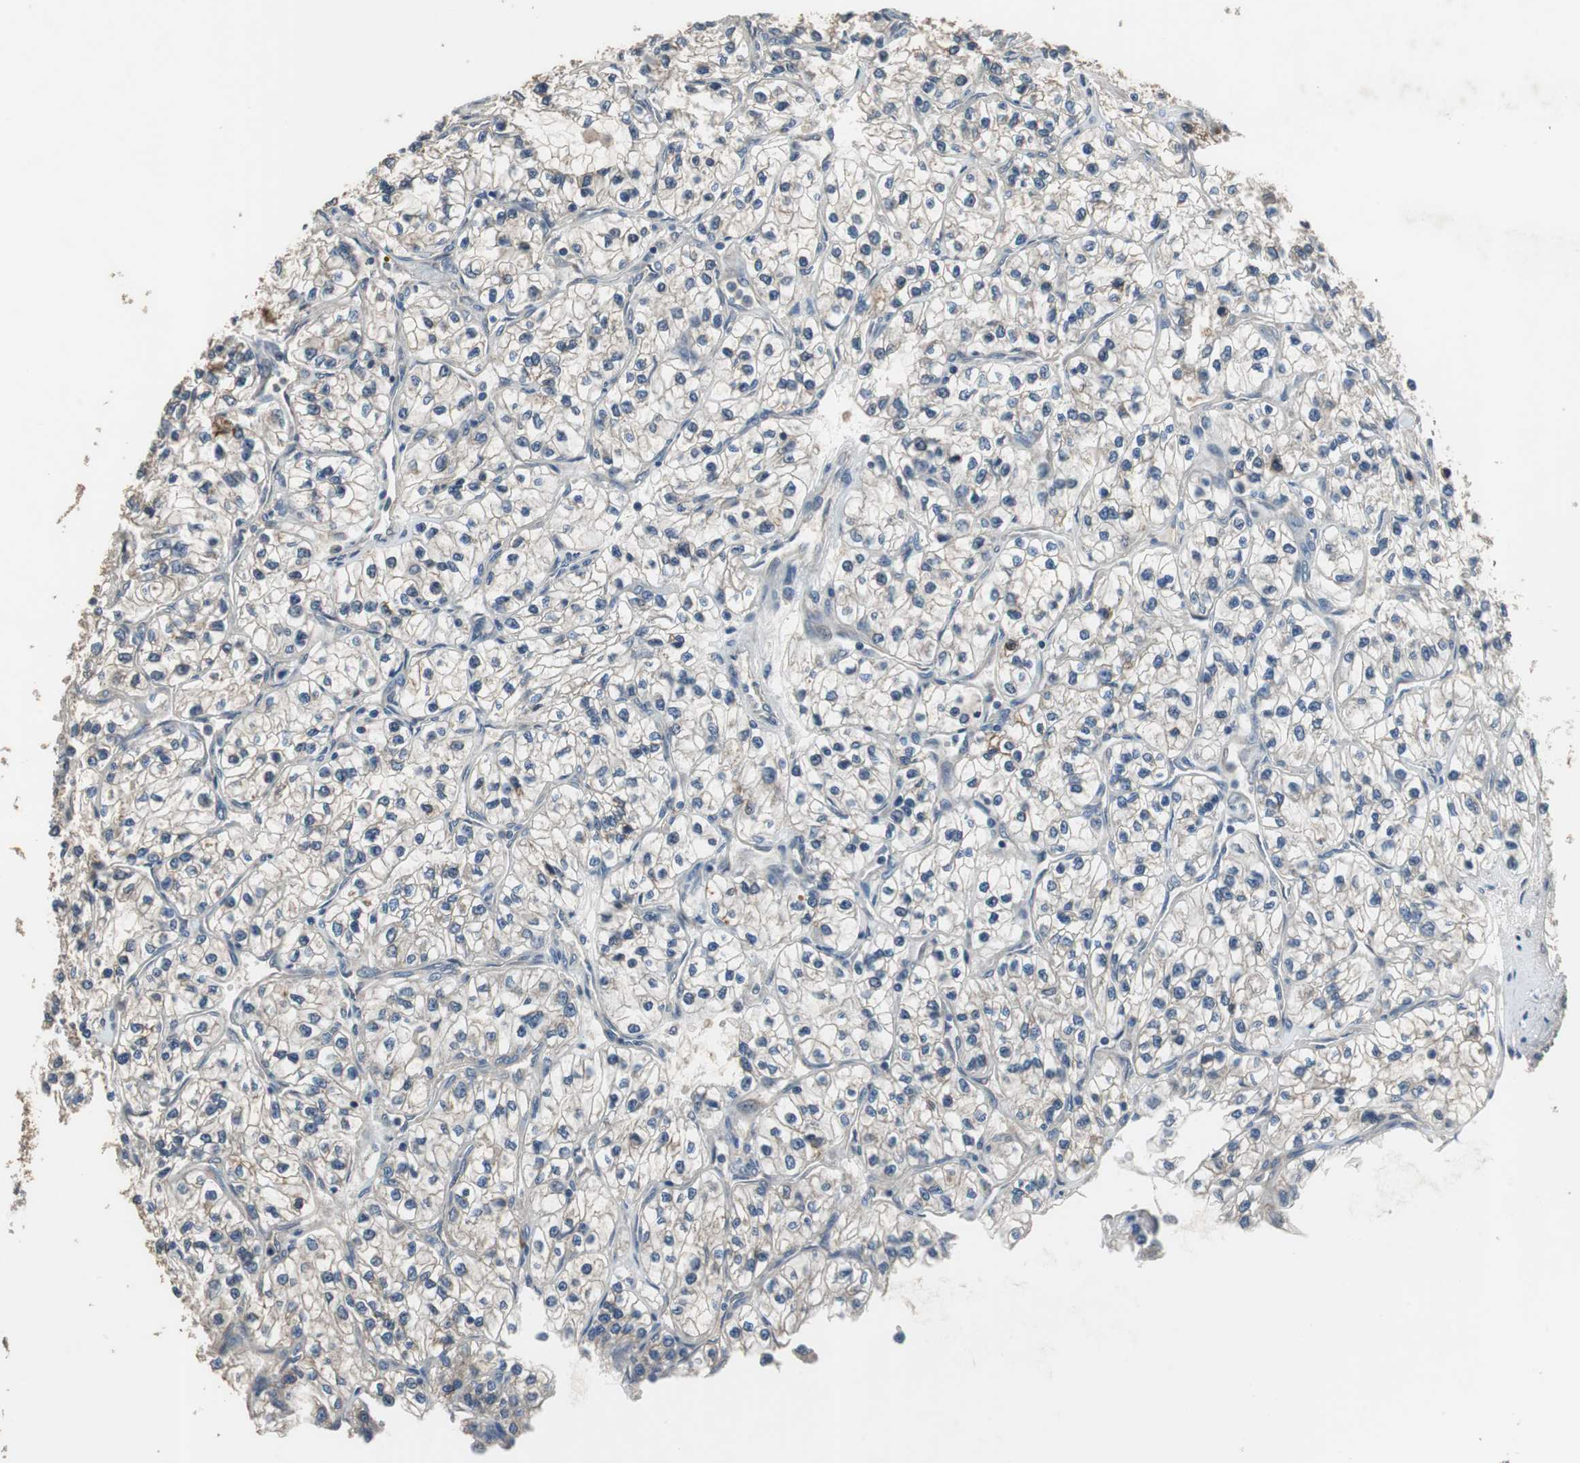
{"staining": {"intensity": "negative", "quantity": "none", "location": "none"}, "tissue": "renal cancer", "cell_type": "Tumor cells", "image_type": "cancer", "snomed": [{"axis": "morphology", "description": "Adenocarcinoma, NOS"}, {"axis": "topography", "description": "Kidney"}], "caption": "This is an immunohistochemistry (IHC) micrograph of human renal adenocarcinoma. There is no staining in tumor cells.", "gene": "PI4KB", "patient": {"sex": "female", "age": 57}}